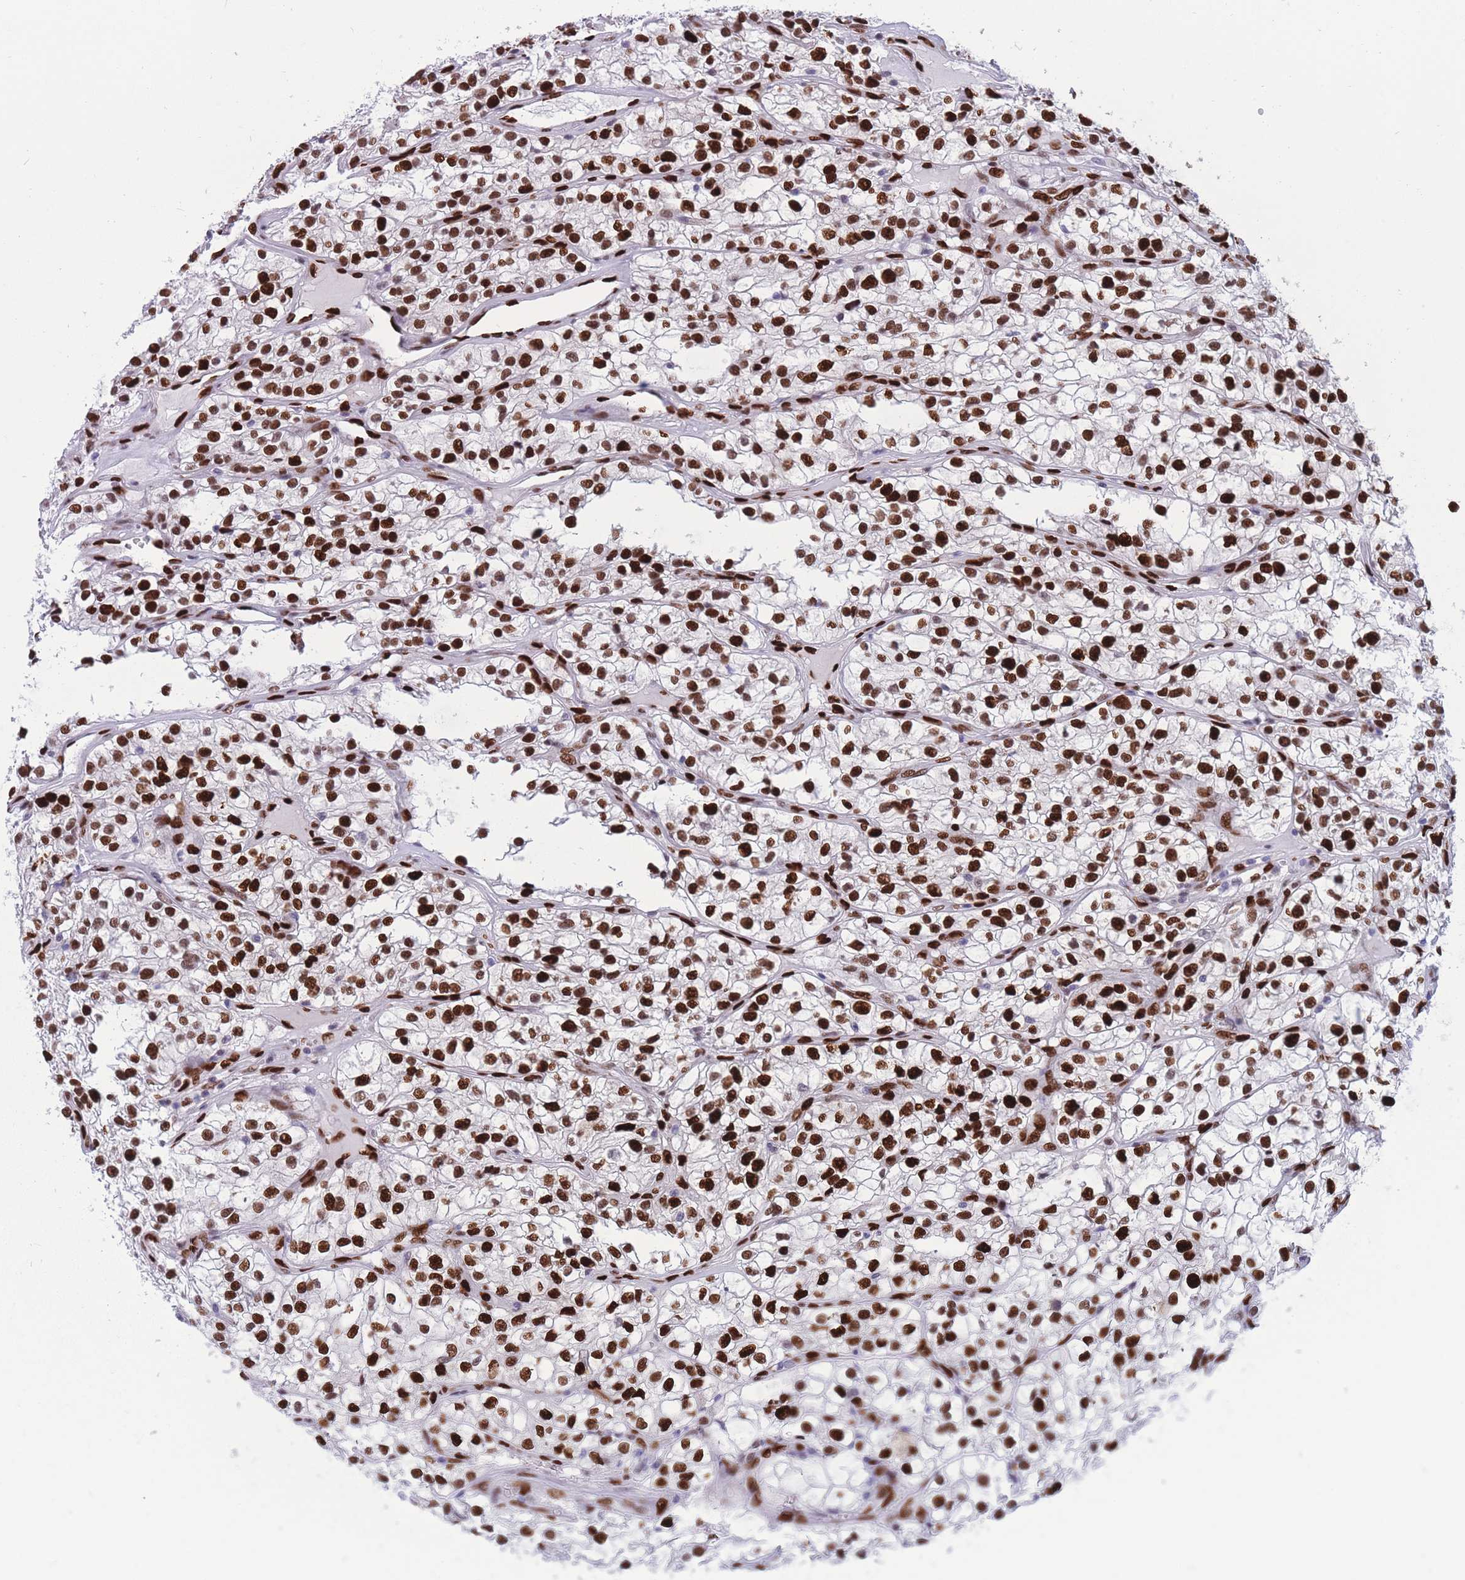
{"staining": {"intensity": "strong", "quantity": ">75%", "location": "nuclear"}, "tissue": "renal cancer", "cell_type": "Tumor cells", "image_type": "cancer", "snomed": [{"axis": "morphology", "description": "Adenocarcinoma, NOS"}, {"axis": "topography", "description": "Kidney"}], "caption": "Strong nuclear staining for a protein is identified in approximately >75% of tumor cells of renal adenocarcinoma using immunohistochemistry.", "gene": "NASP", "patient": {"sex": "female", "age": 57}}